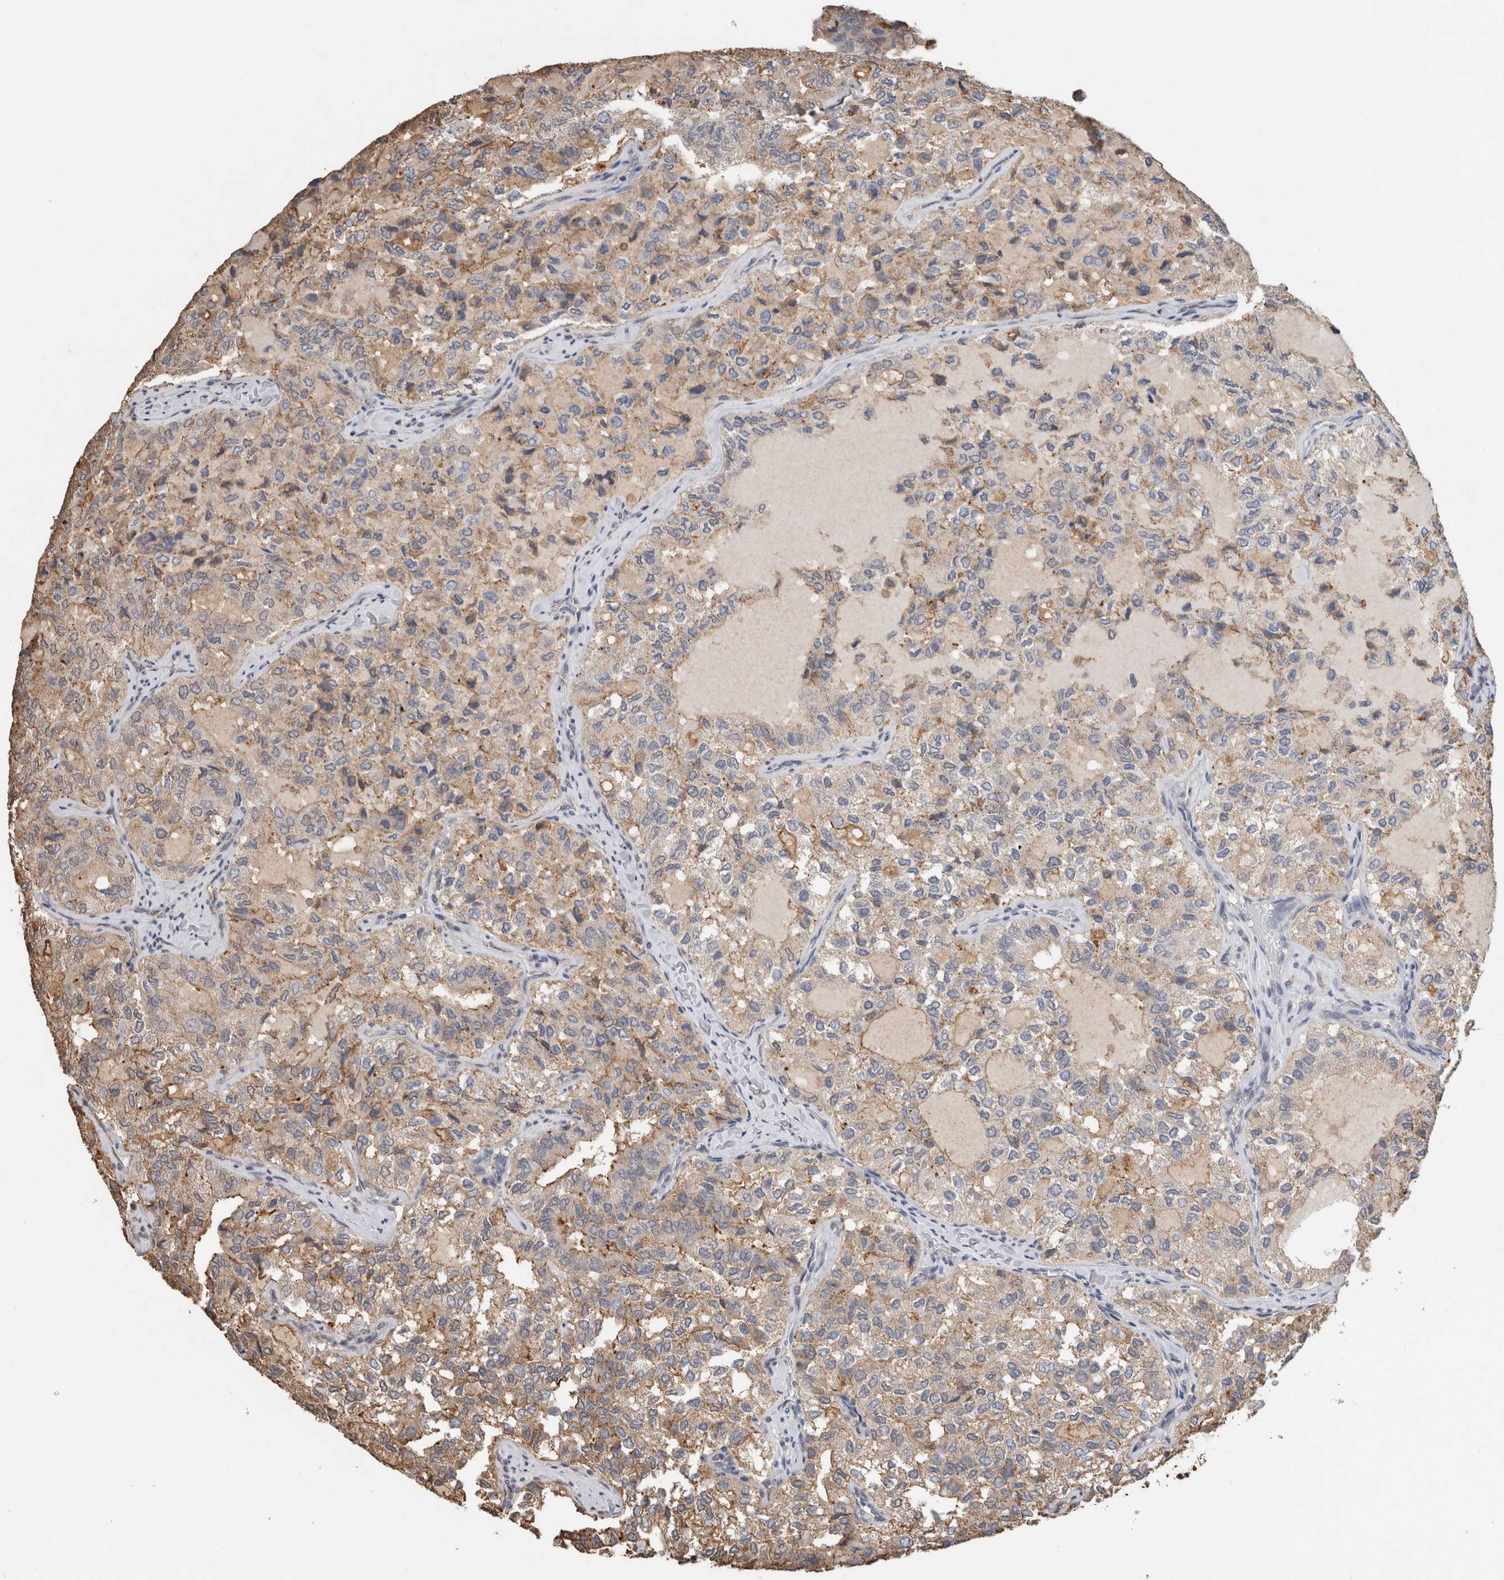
{"staining": {"intensity": "weak", "quantity": "25%-75%", "location": "cytoplasmic/membranous"}, "tissue": "thyroid cancer", "cell_type": "Tumor cells", "image_type": "cancer", "snomed": [{"axis": "morphology", "description": "Follicular adenoma carcinoma, NOS"}, {"axis": "topography", "description": "Thyroid gland"}], "caption": "The photomicrograph shows a brown stain indicating the presence of a protein in the cytoplasmic/membranous of tumor cells in thyroid follicular adenoma carcinoma. (brown staining indicates protein expression, while blue staining denotes nuclei).", "gene": "S100A10", "patient": {"sex": "male", "age": 75}}